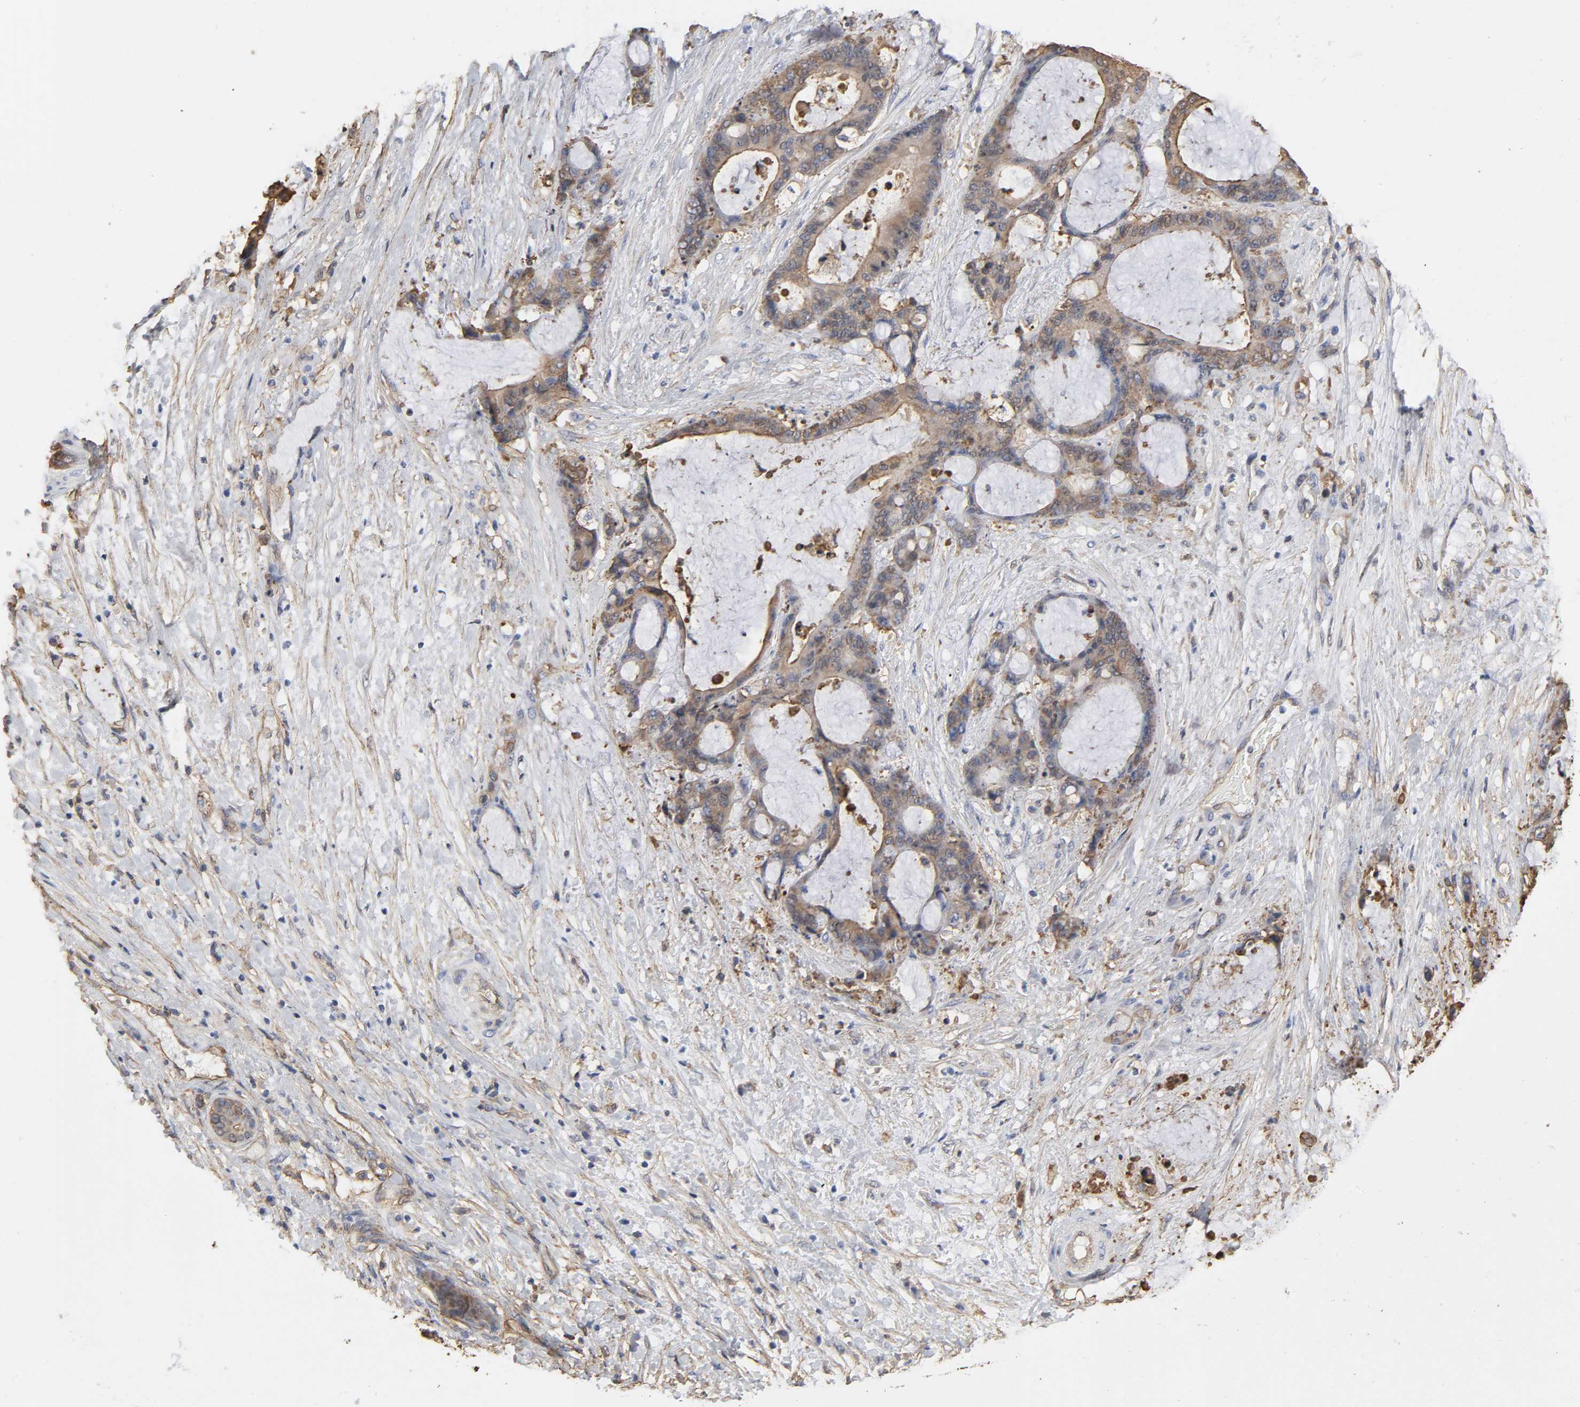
{"staining": {"intensity": "weak", "quantity": ">75%", "location": "cytoplasmic/membranous"}, "tissue": "liver cancer", "cell_type": "Tumor cells", "image_type": "cancer", "snomed": [{"axis": "morphology", "description": "Cholangiocarcinoma"}, {"axis": "topography", "description": "Liver"}], "caption": "The histopathology image reveals a brown stain indicating the presence of a protein in the cytoplasmic/membranous of tumor cells in liver cholangiocarcinoma.", "gene": "ANXA2", "patient": {"sex": "female", "age": 73}}